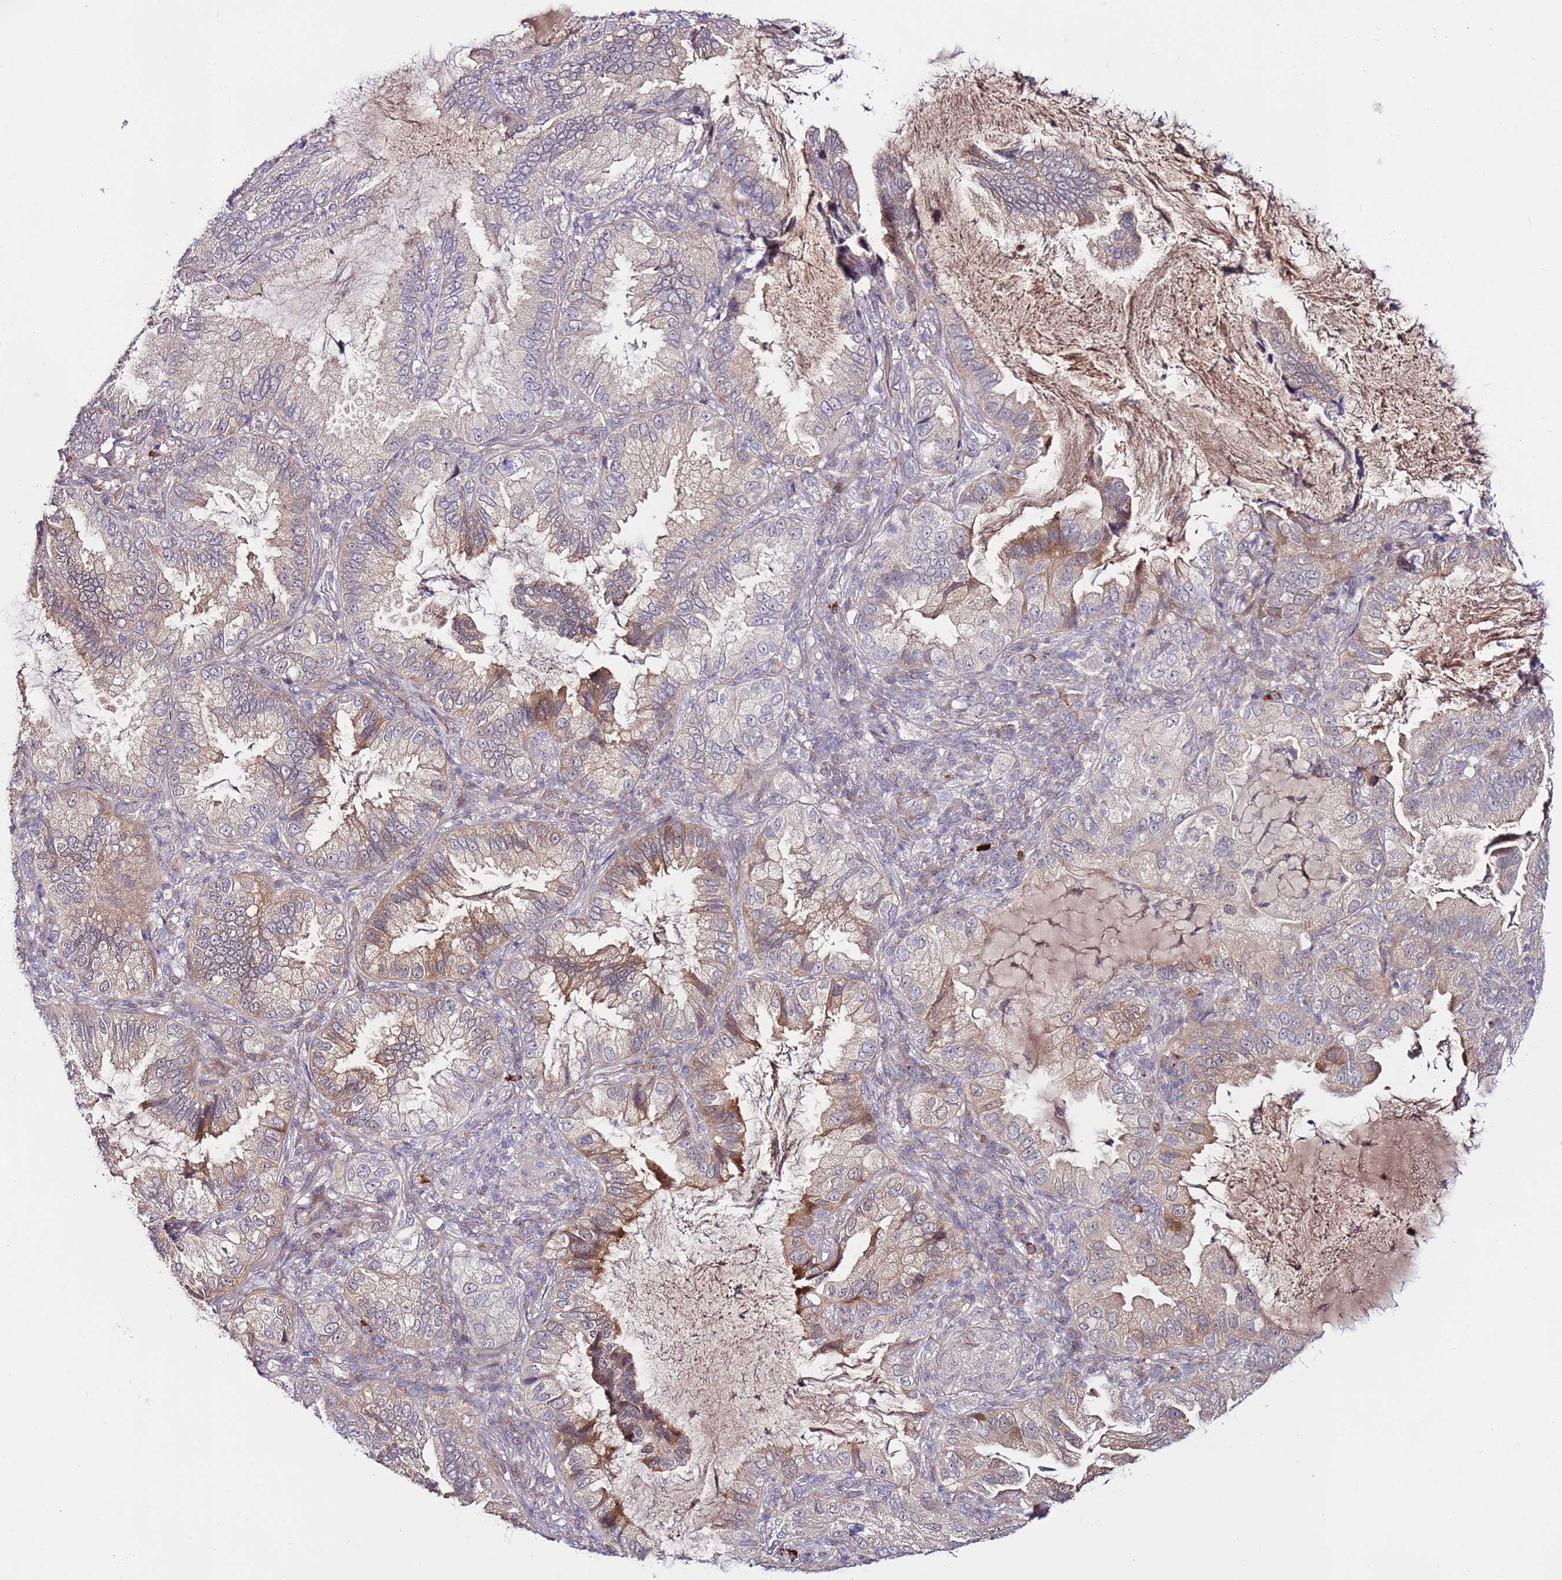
{"staining": {"intensity": "weak", "quantity": "<25%", "location": "cytoplasmic/membranous"}, "tissue": "lung cancer", "cell_type": "Tumor cells", "image_type": "cancer", "snomed": [{"axis": "morphology", "description": "Adenocarcinoma, NOS"}, {"axis": "topography", "description": "Lung"}], "caption": "This is an immunohistochemistry (IHC) histopathology image of human lung cancer (adenocarcinoma). There is no positivity in tumor cells.", "gene": "MTG2", "patient": {"sex": "female", "age": 69}}